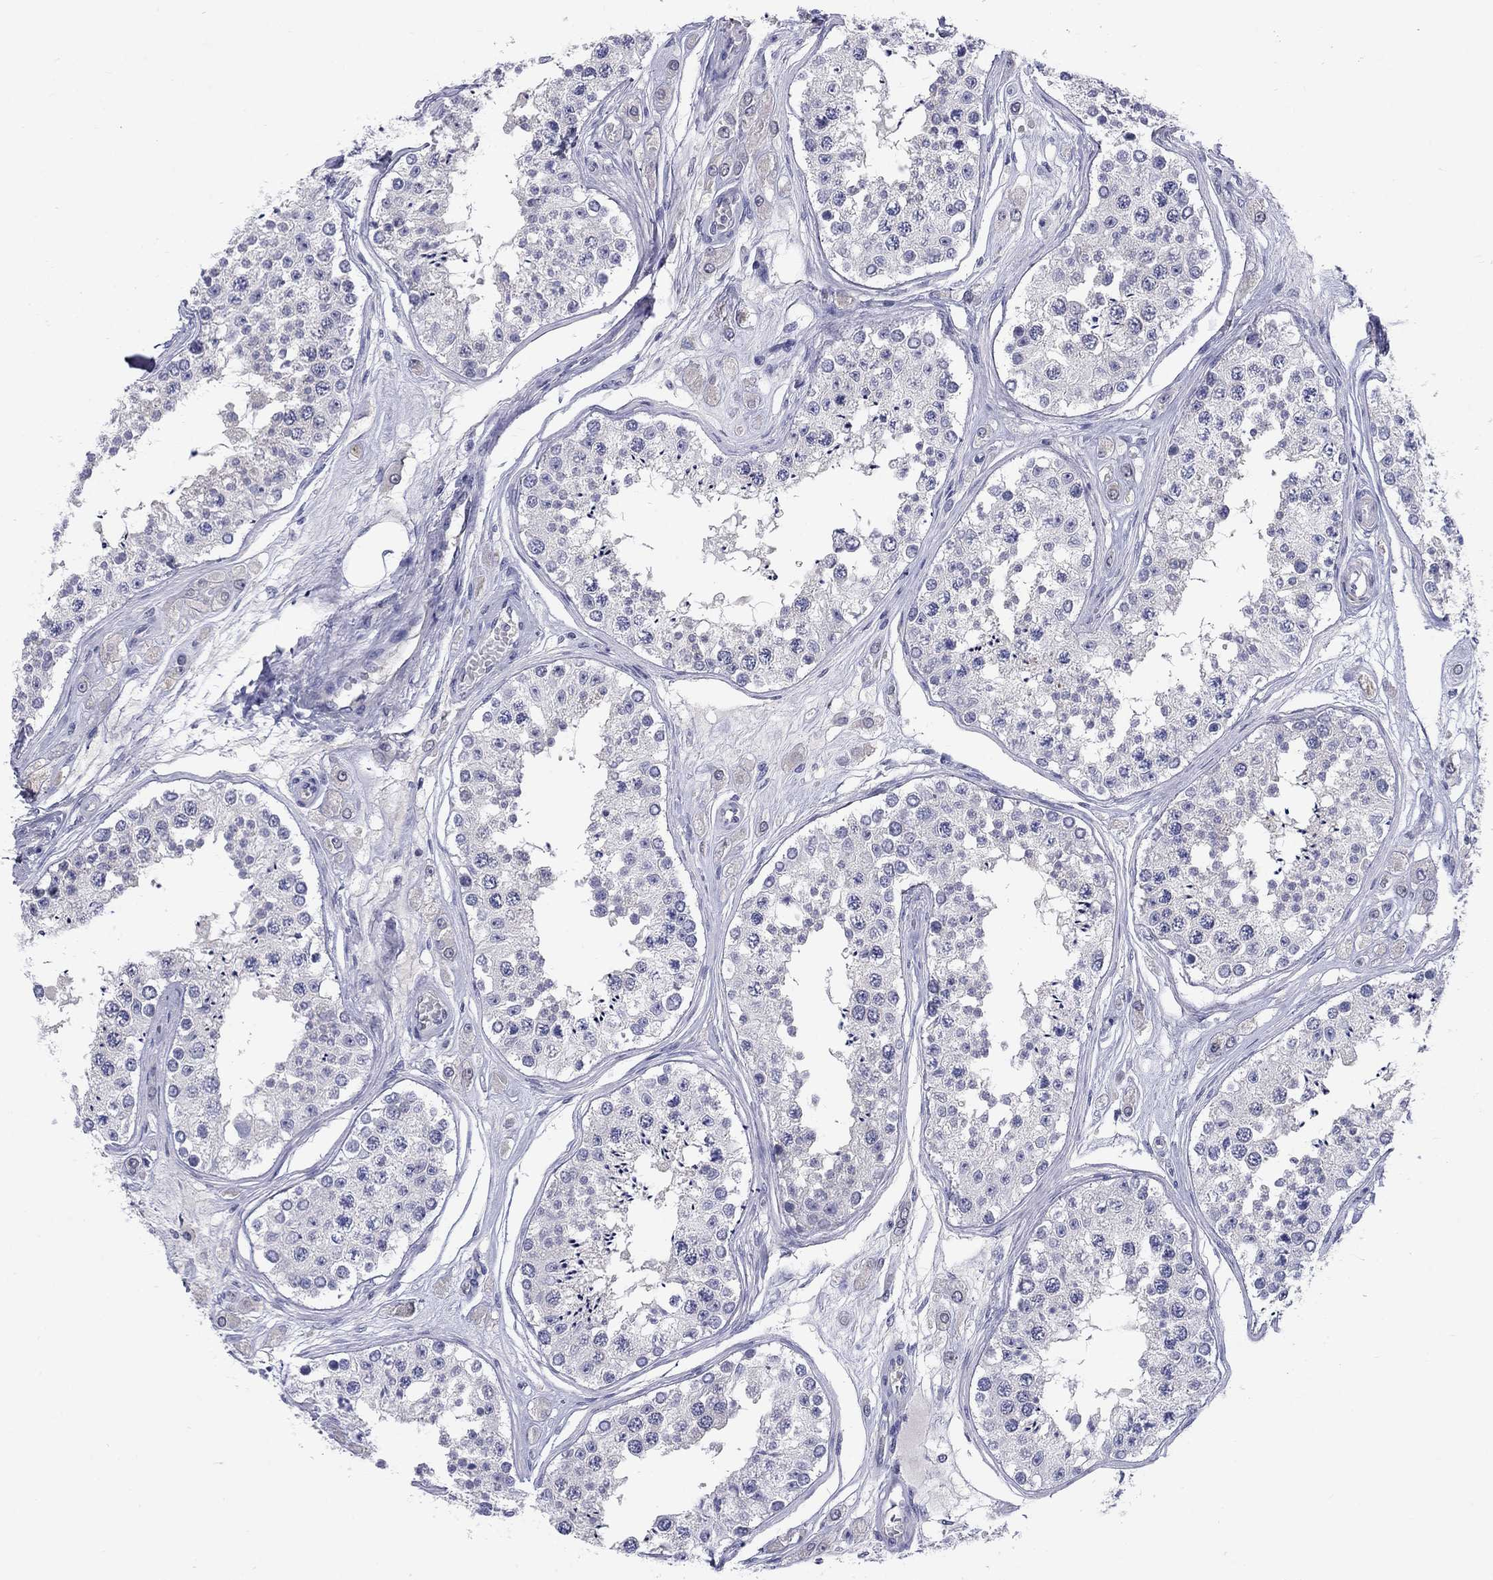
{"staining": {"intensity": "negative", "quantity": "none", "location": "none"}, "tissue": "testis", "cell_type": "Cells in seminiferous ducts", "image_type": "normal", "snomed": [{"axis": "morphology", "description": "Normal tissue, NOS"}, {"axis": "topography", "description": "Testis"}], "caption": "This is an immunohistochemistry micrograph of normal human testis. There is no staining in cells in seminiferous ducts.", "gene": "CACNA1A", "patient": {"sex": "male", "age": 25}}